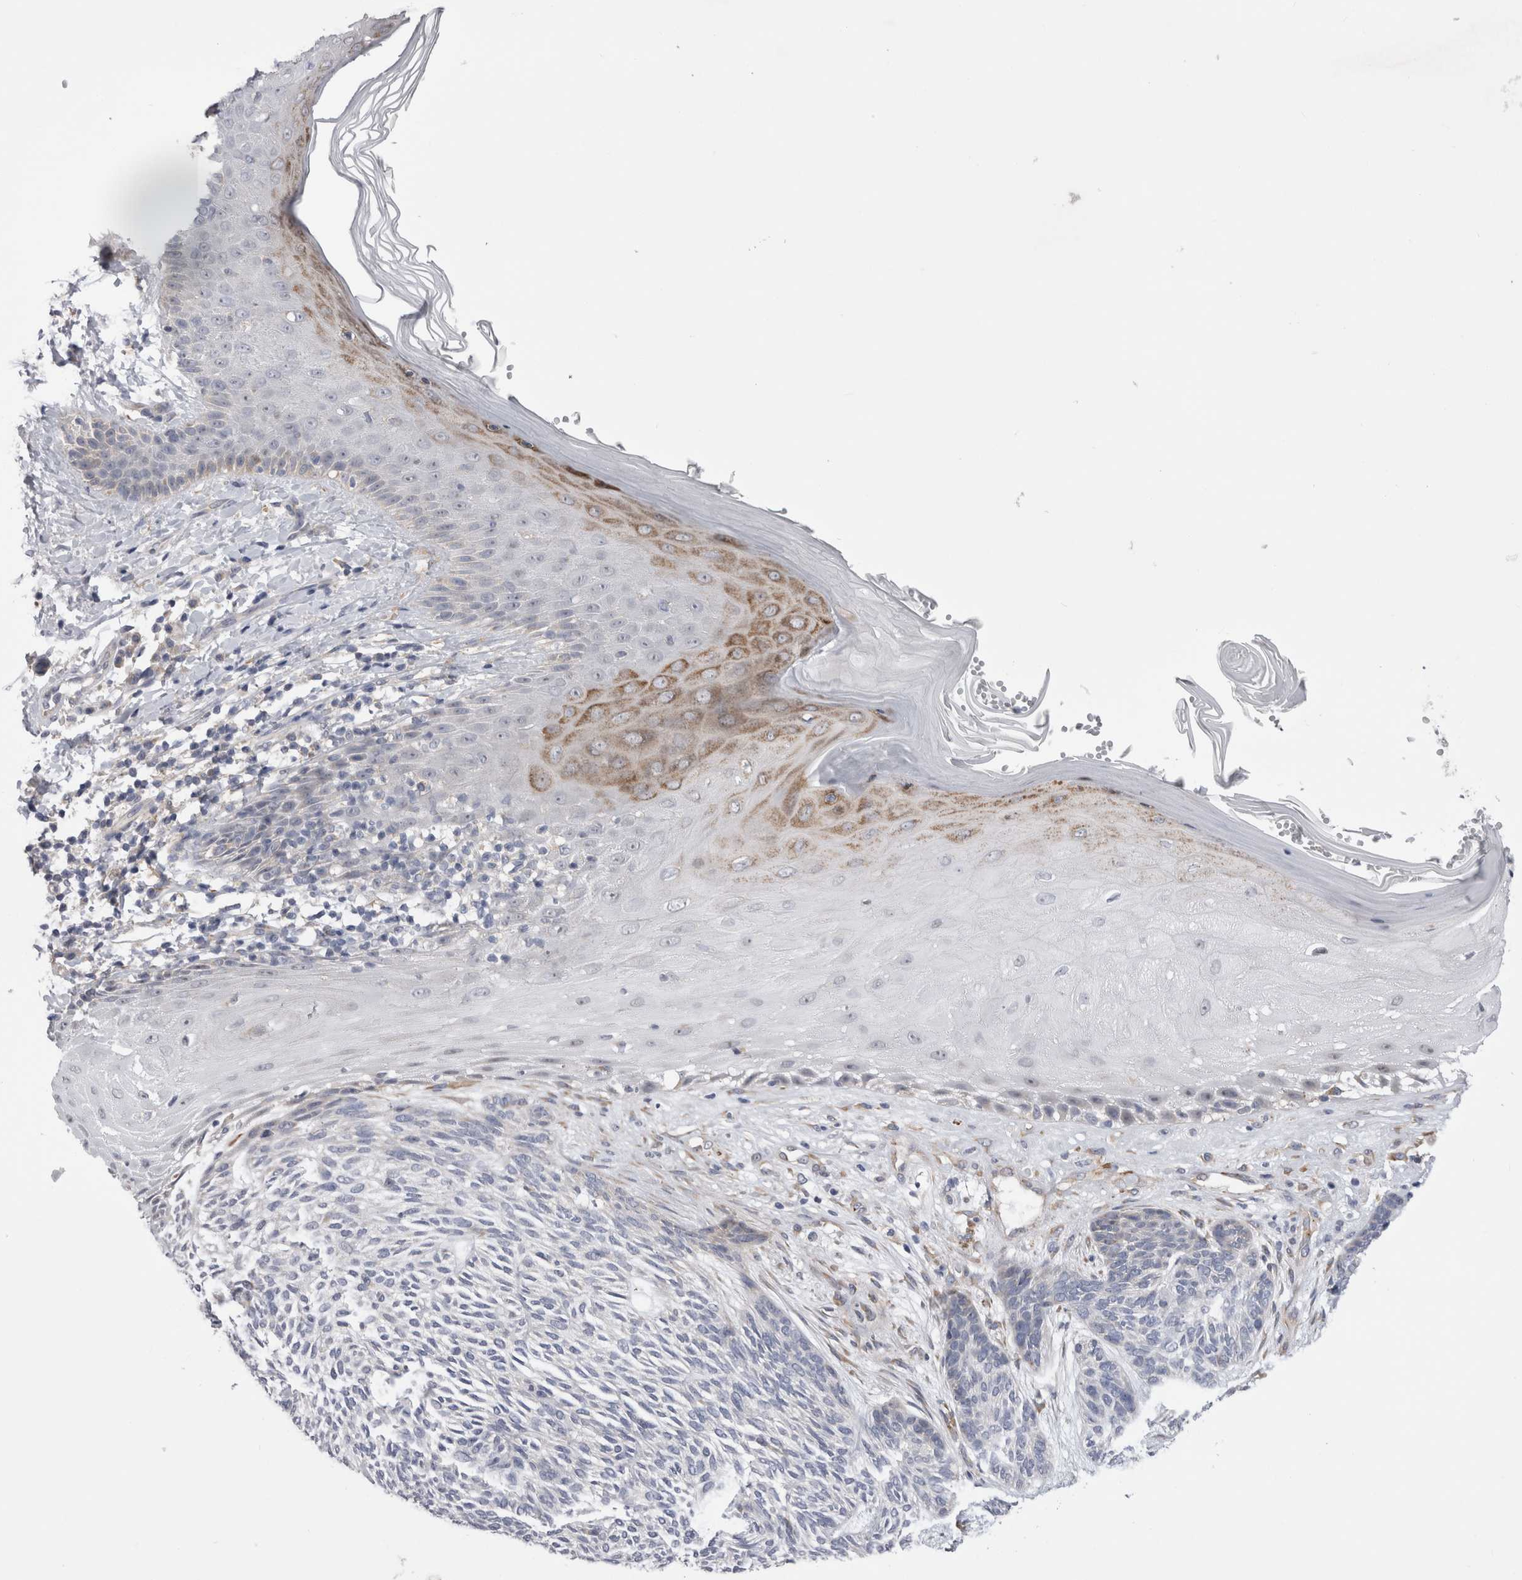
{"staining": {"intensity": "negative", "quantity": "none", "location": "none"}, "tissue": "skin cancer", "cell_type": "Tumor cells", "image_type": "cancer", "snomed": [{"axis": "morphology", "description": "Basal cell carcinoma"}, {"axis": "topography", "description": "Skin"}], "caption": "An image of human basal cell carcinoma (skin) is negative for staining in tumor cells.", "gene": "ARHGAP29", "patient": {"sex": "male", "age": 55}}